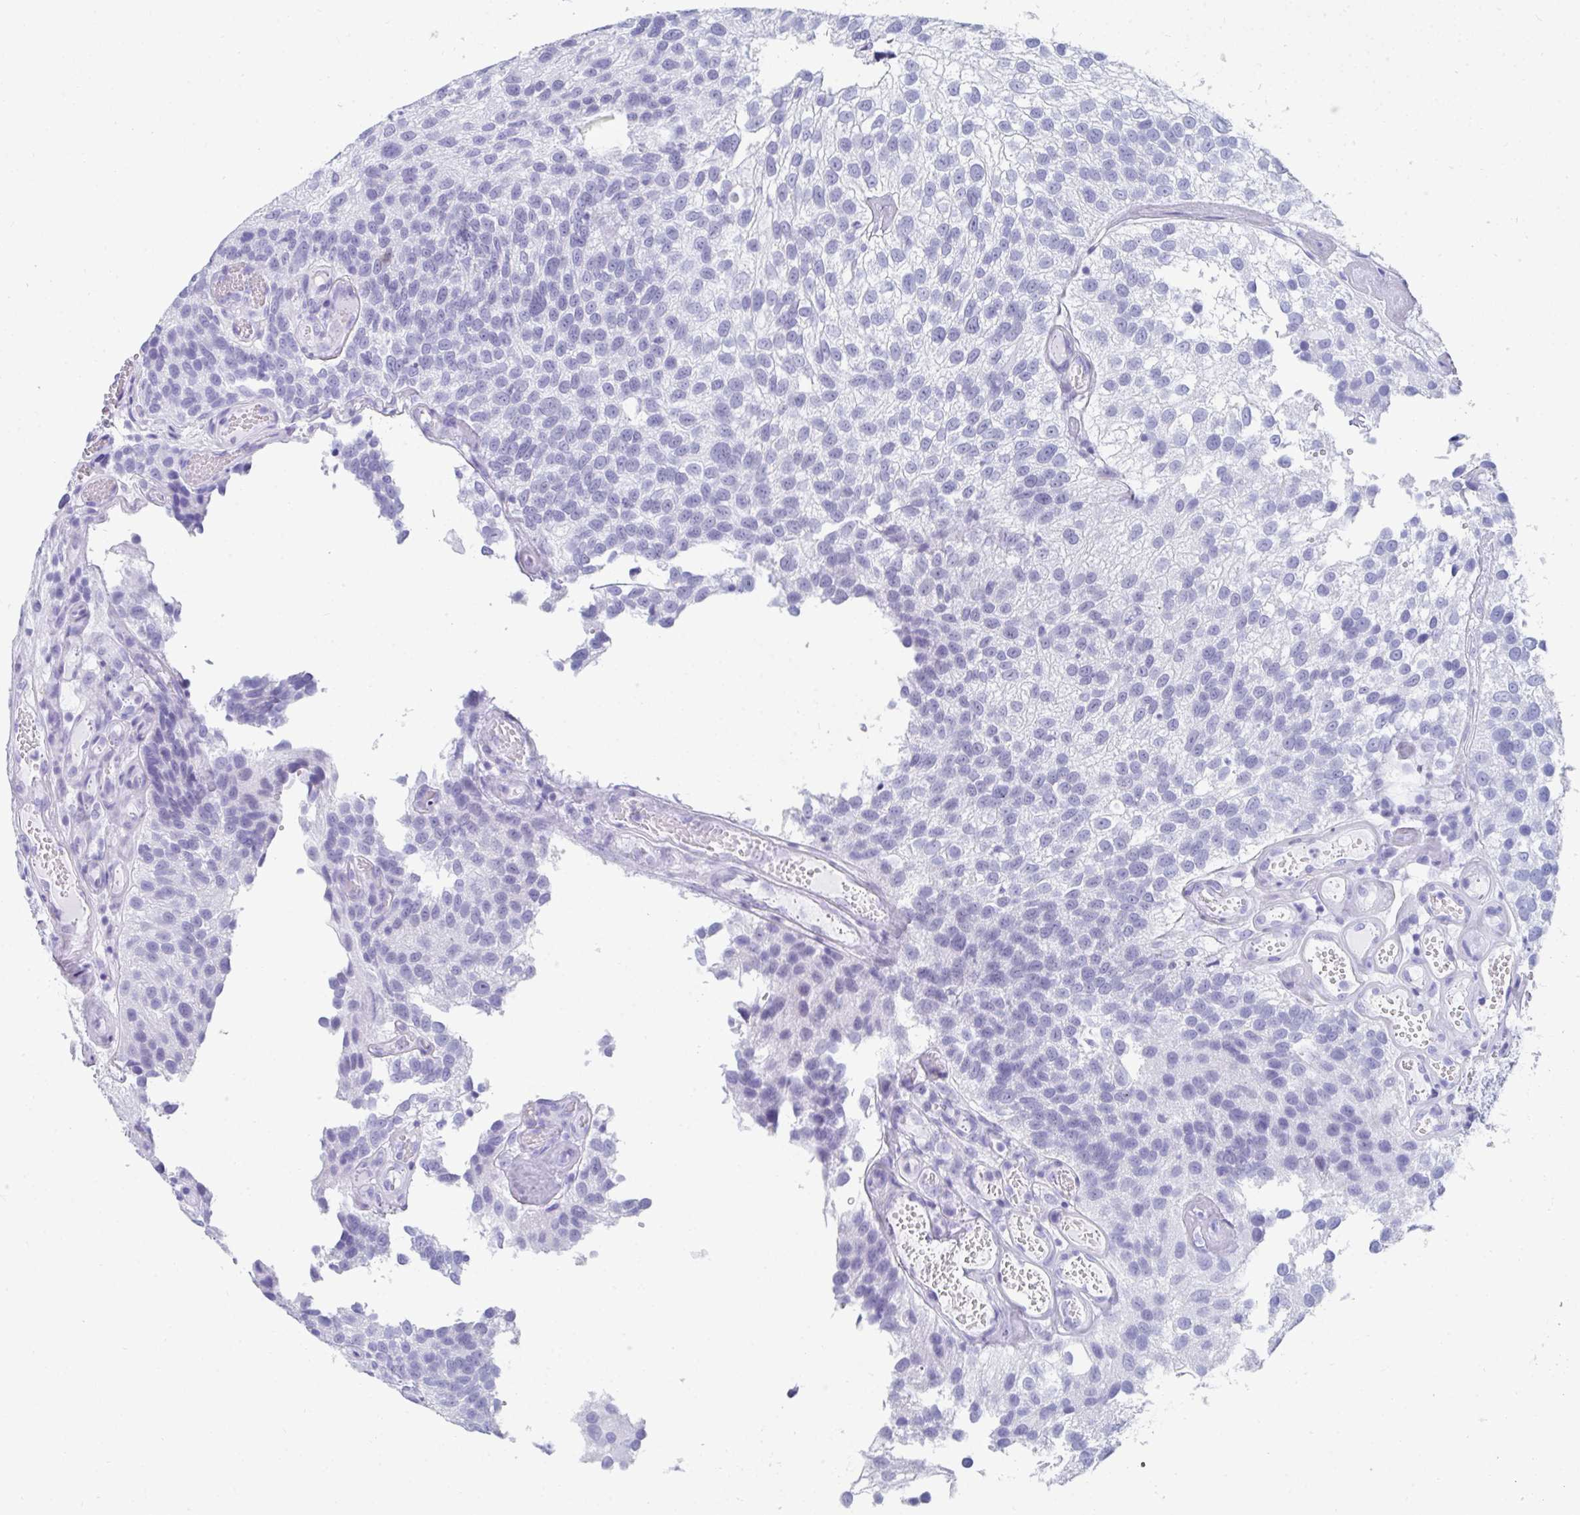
{"staining": {"intensity": "negative", "quantity": "none", "location": "none"}, "tissue": "urothelial cancer", "cell_type": "Tumor cells", "image_type": "cancer", "snomed": [{"axis": "morphology", "description": "Urothelial carcinoma, NOS"}, {"axis": "topography", "description": "Urinary bladder"}], "caption": "High power microscopy image of an immunohistochemistry image of urothelial cancer, revealing no significant staining in tumor cells.", "gene": "GKN2", "patient": {"sex": "male", "age": 87}}